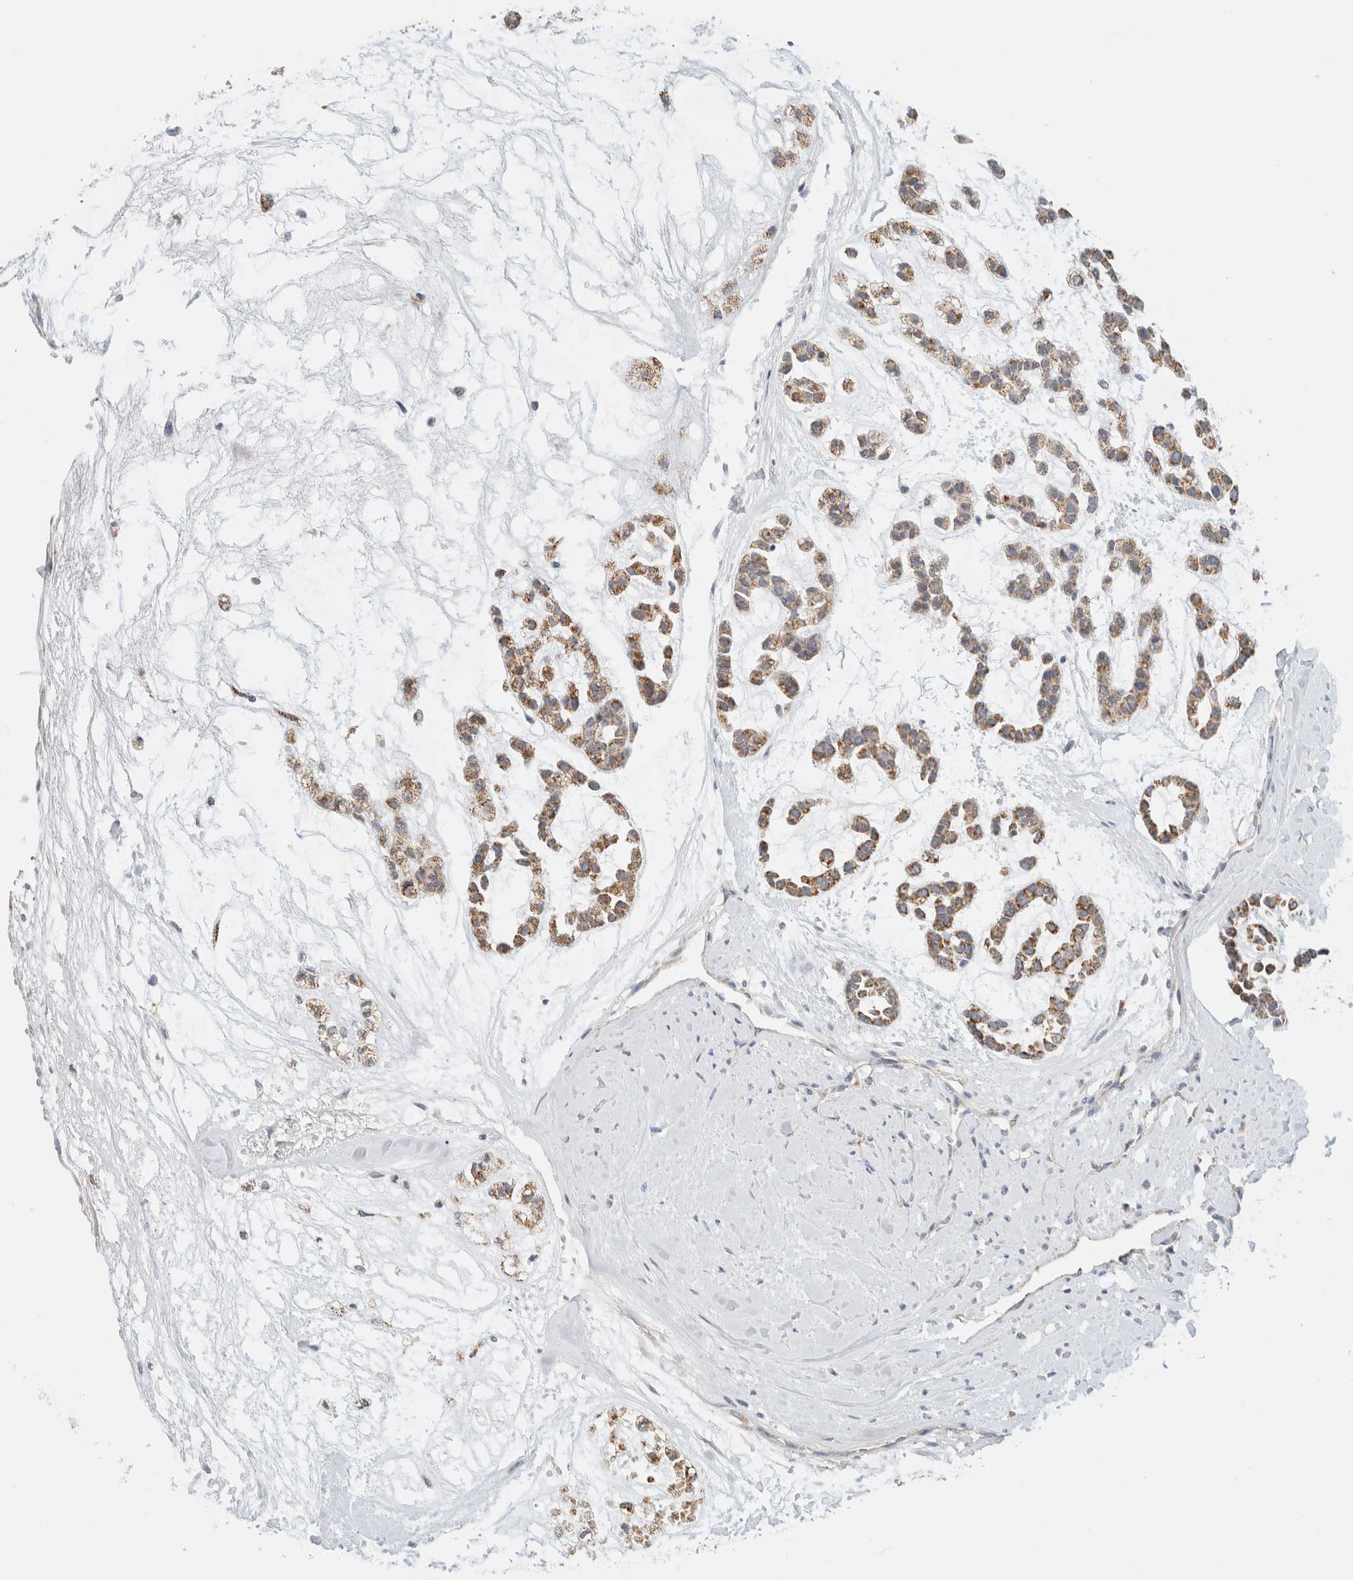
{"staining": {"intensity": "moderate", "quantity": ">75%", "location": "cytoplasmic/membranous"}, "tissue": "head and neck cancer", "cell_type": "Tumor cells", "image_type": "cancer", "snomed": [{"axis": "morphology", "description": "Adenocarcinoma, NOS"}, {"axis": "morphology", "description": "Adenoma, NOS"}, {"axis": "topography", "description": "Head-Neck"}], "caption": "Moderate cytoplasmic/membranous positivity for a protein is appreciated in approximately >75% of tumor cells of head and neck cancer (adenocarcinoma) using immunohistochemistry.", "gene": "HDHD3", "patient": {"sex": "female", "age": 55}}